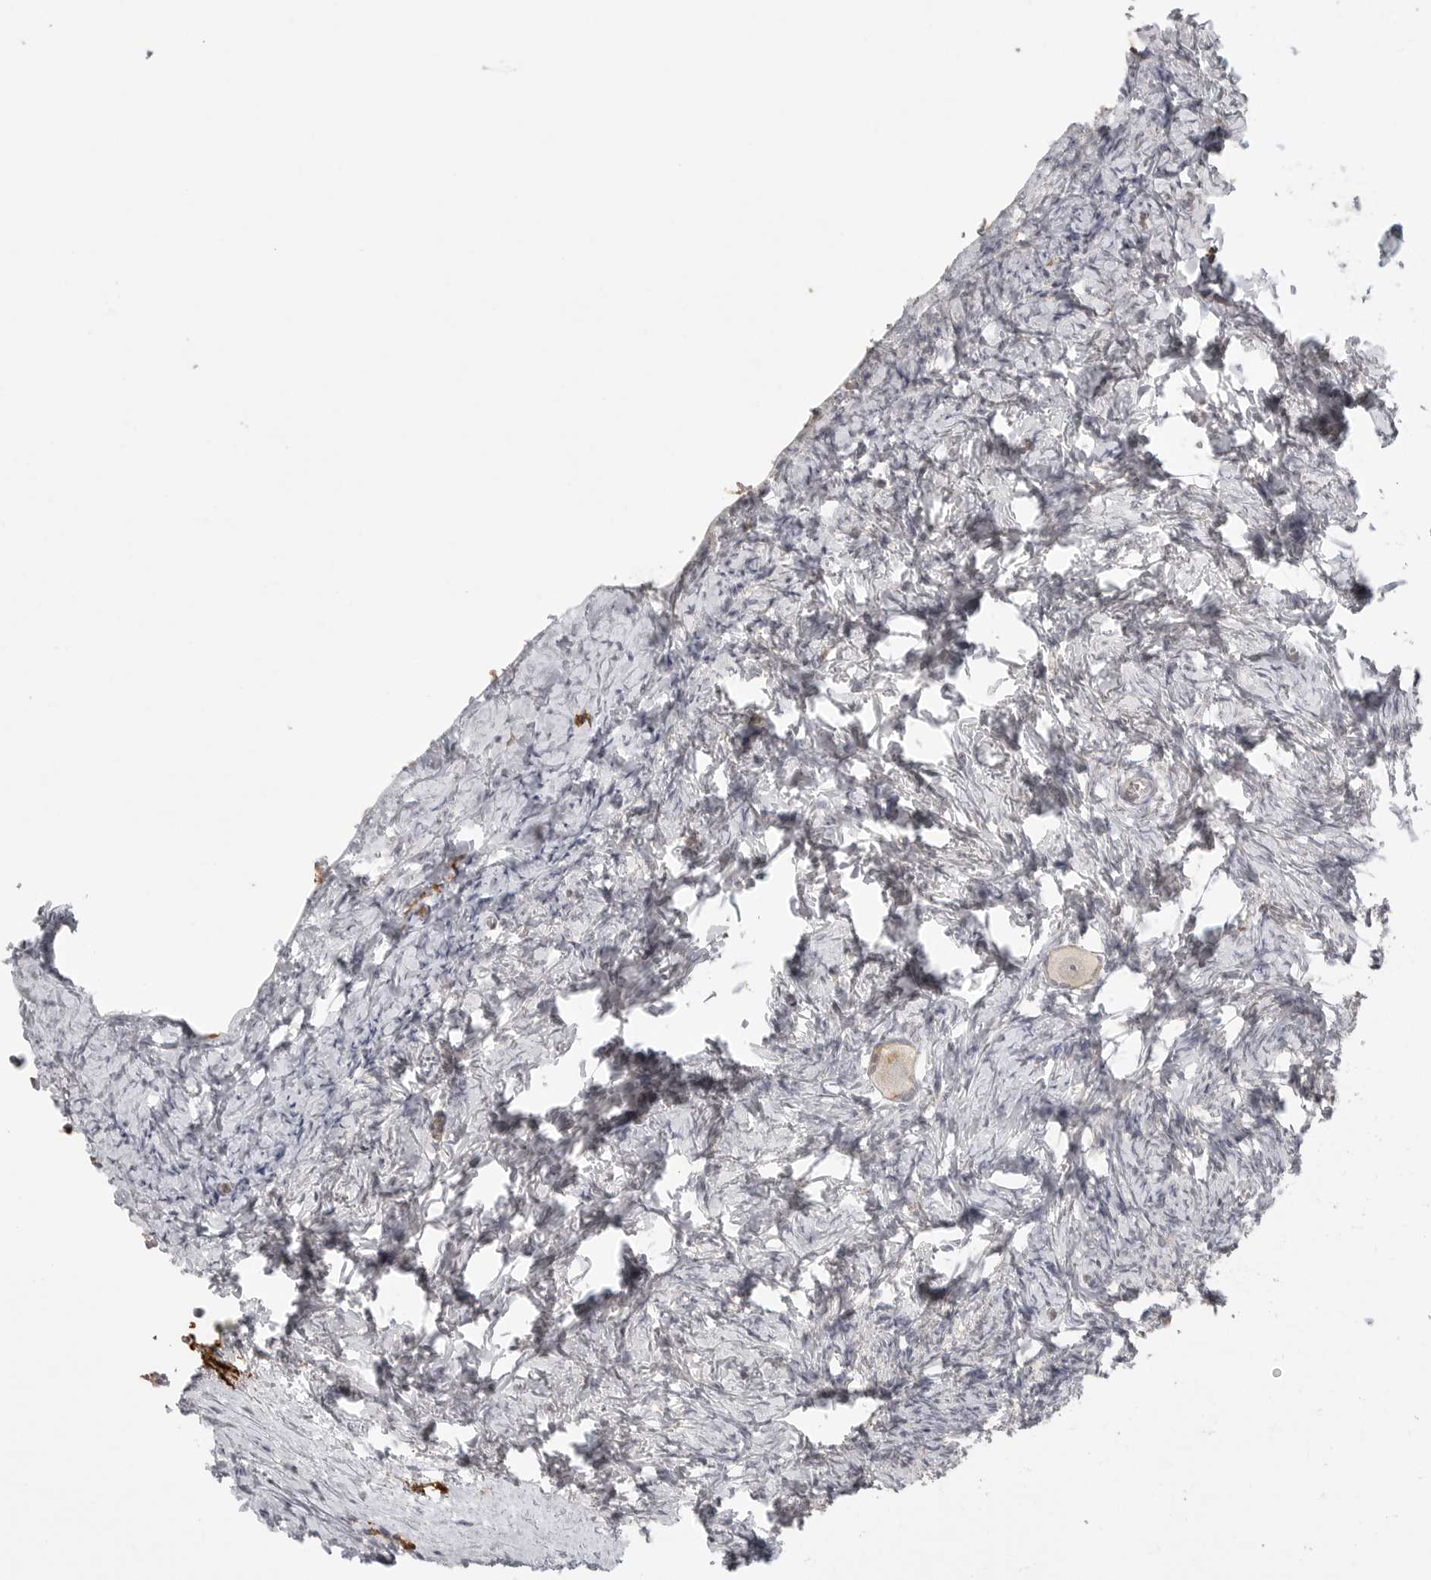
{"staining": {"intensity": "weak", "quantity": ">75%", "location": "cytoplasmic/membranous"}, "tissue": "ovary", "cell_type": "Follicle cells", "image_type": "normal", "snomed": [{"axis": "morphology", "description": "Normal tissue, NOS"}, {"axis": "topography", "description": "Ovary"}], "caption": "High-magnification brightfield microscopy of normal ovary stained with DAB (3,3'-diaminobenzidine) (brown) and counterstained with hematoxylin (blue). follicle cells exhibit weak cytoplasmic/membranous staining is present in about>75% of cells.", "gene": "DBNL", "patient": {"sex": "female", "age": 27}}